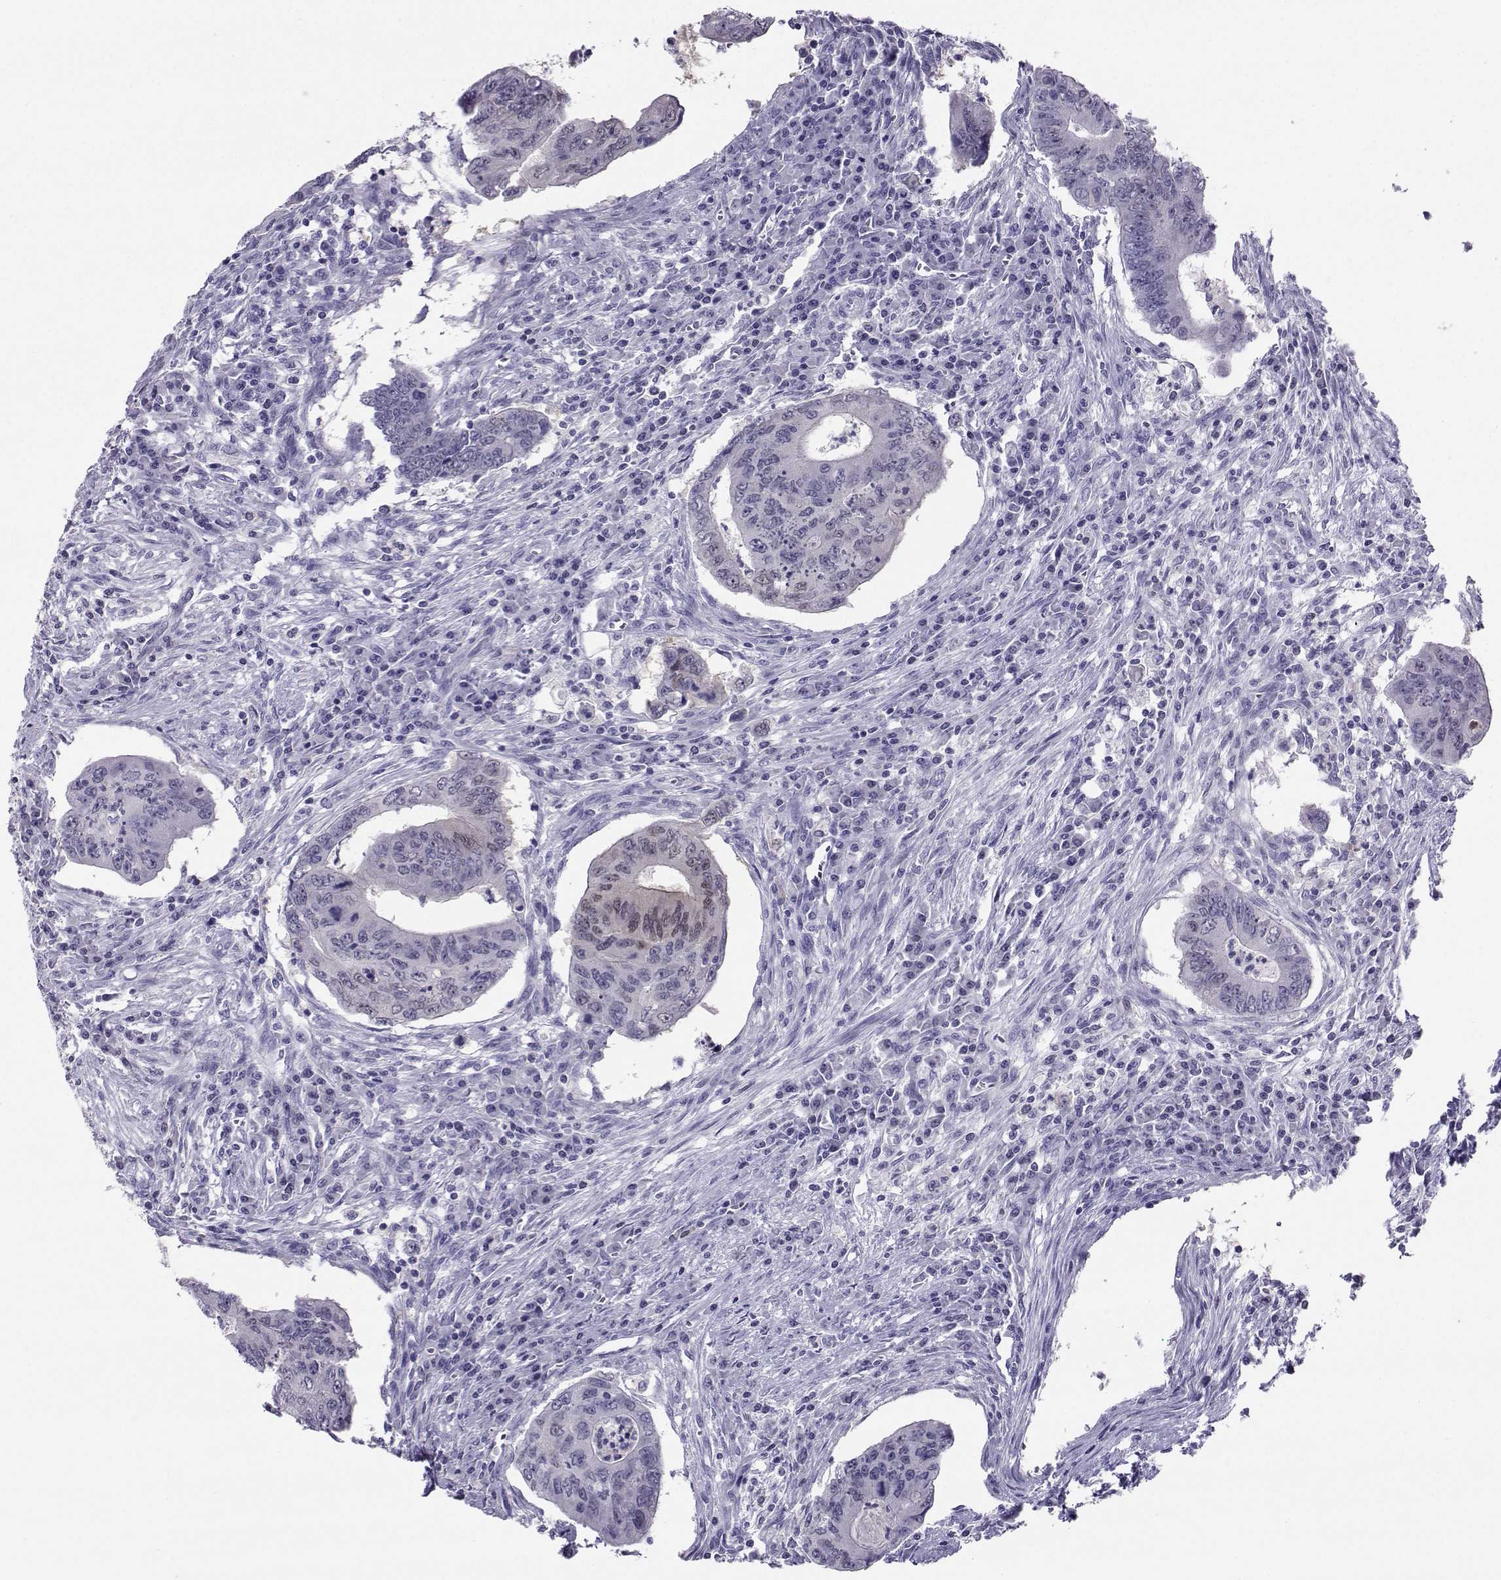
{"staining": {"intensity": "weak", "quantity": "<25%", "location": "nuclear"}, "tissue": "colorectal cancer", "cell_type": "Tumor cells", "image_type": "cancer", "snomed": [{"axis": "morphology", "description": "Adenocarcinoma, NOS"}, {"axis": "topography", "description": "Colon"}], "caption": "This is an IHC micrograph of colorectal cancer (adenocarcinoma). There is no staining in tumor cells.", "gene": "PGK1", "patient": {"sex": "male", "age": 53}}